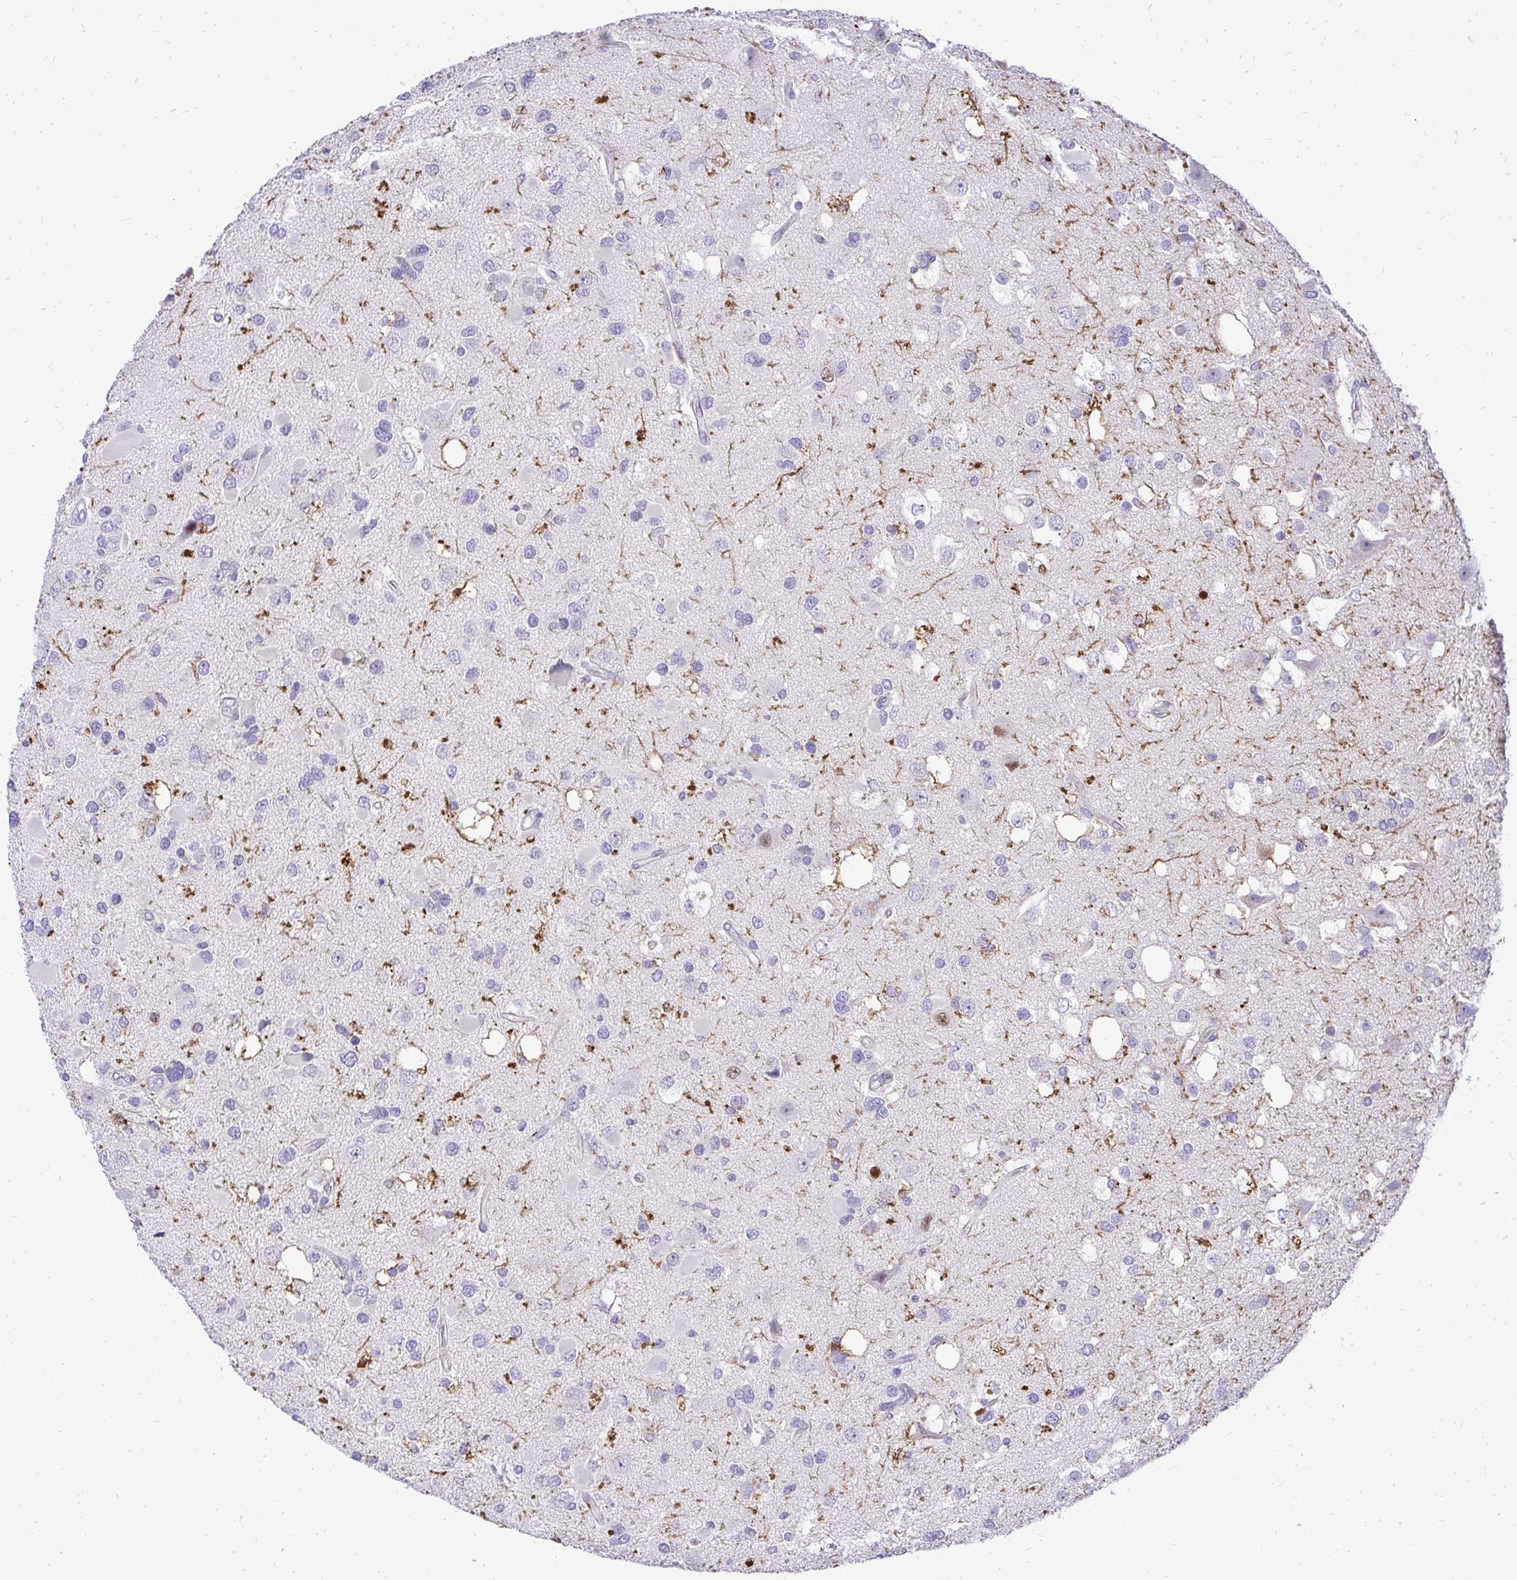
{"staining": {"intensity": "negative", "quantity": "none", "location": "none"}, "tissue": "glioma", "cell_type": "Tumor cells", "image_type": "cancer", "snomed": [{"axis": "morphology", "description": "Glioma, malignant, High grade"}, {"axis": "topography", "description": "Brain"}], "caption": "A high-resolution image shows immunohistochemistry staining of glioma, which demonstrates no significant expression in tumor cells. (DAB (3,3'-diaminobenzidine) immunohistochemistry, high magnification).", "gene": "ZSWIM9", "patient": {"sex": "male", "age": 53}}